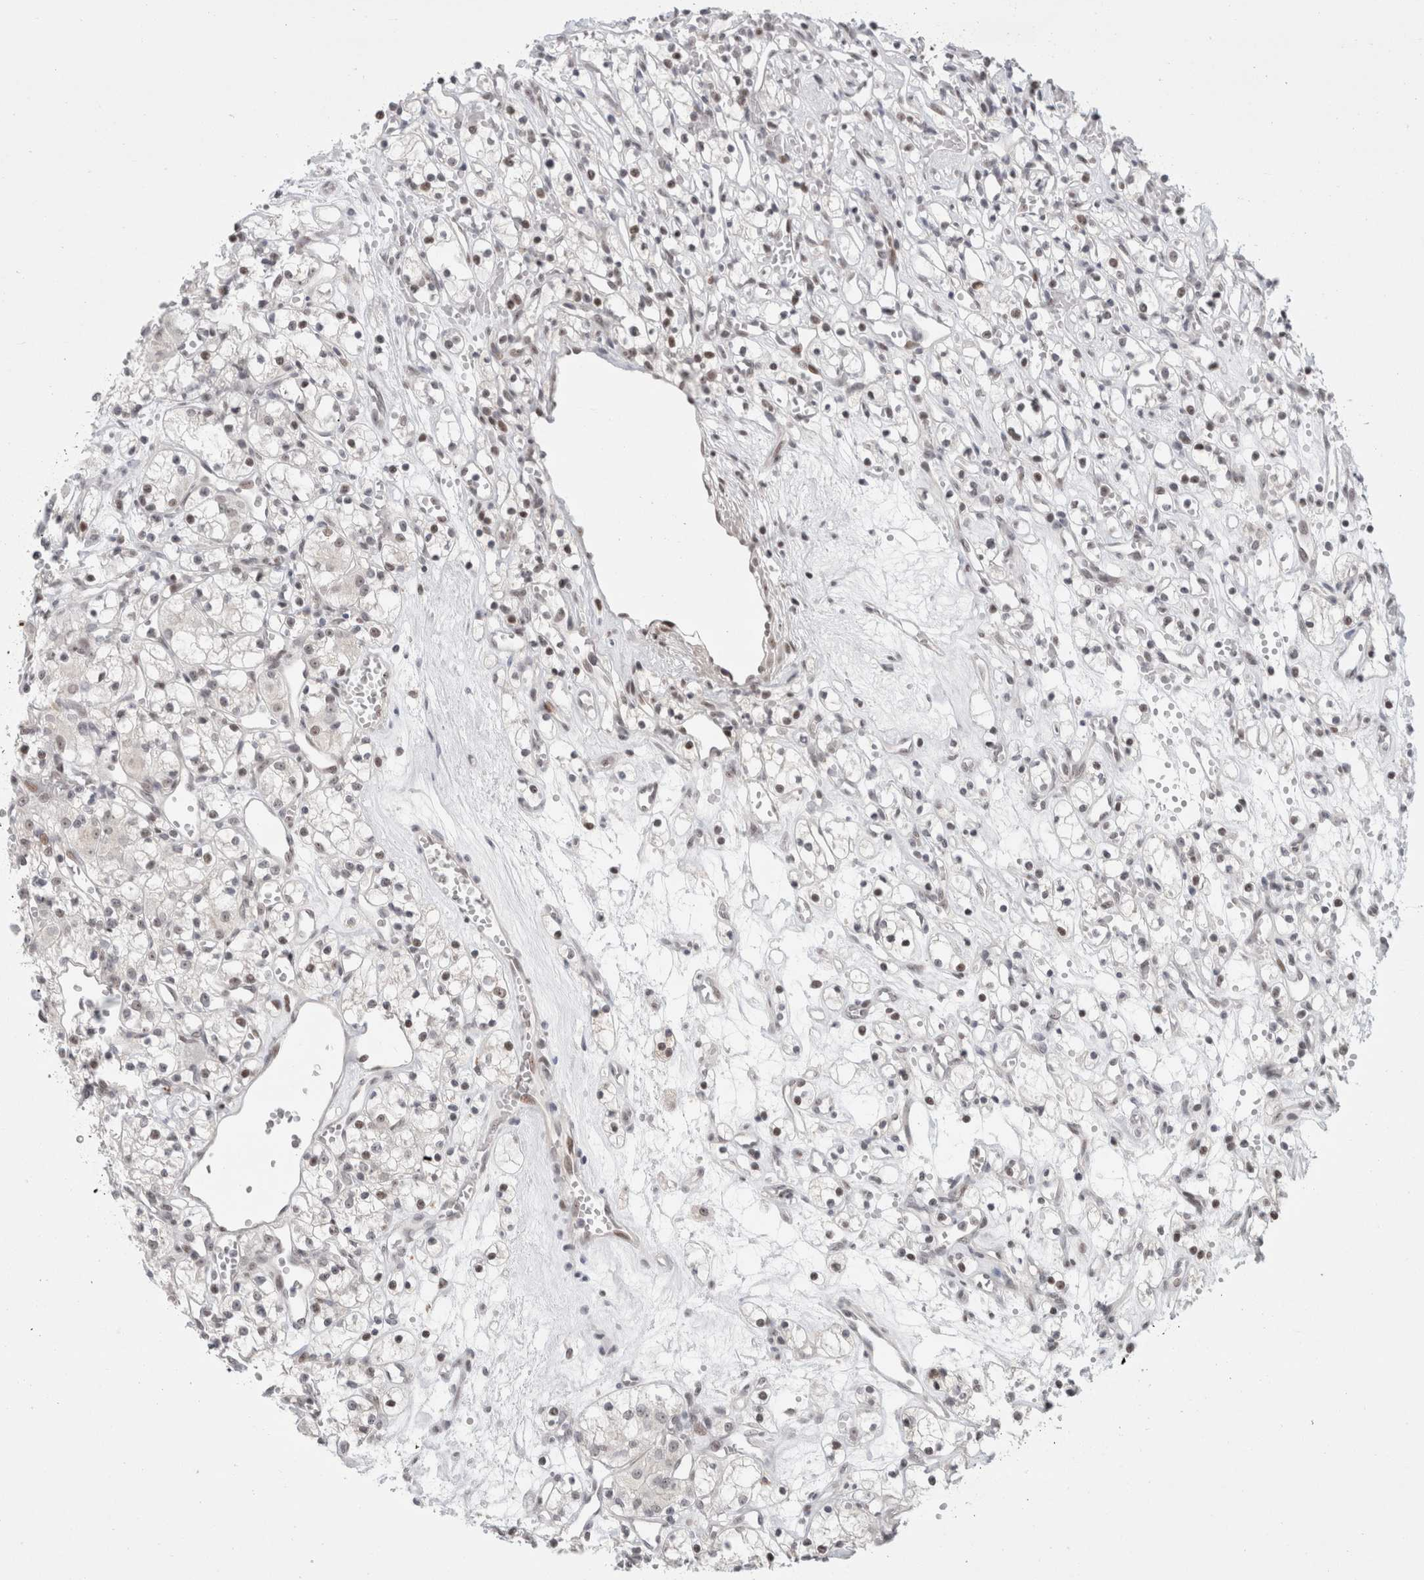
{"staining": {"intensity": "weak", "quantity": ">75%", "location": "nuclear"}, "tissue": "renal cancer", "cell_type": "Tumor cells", "image_type": "cancer", "snomed": [{"axis": "morphology", "description": "Adenocarcinoma, NOS"}, {"axis": "topography", "description": "Kidney"}], "caption": "Protein expression analysis of human renal cancer (adenocarcinoma) reveals weak nuclear expression in about >75% of tumor cells.", "gene": "SENP6", "patient": {"sex": "female", "age": 59}}